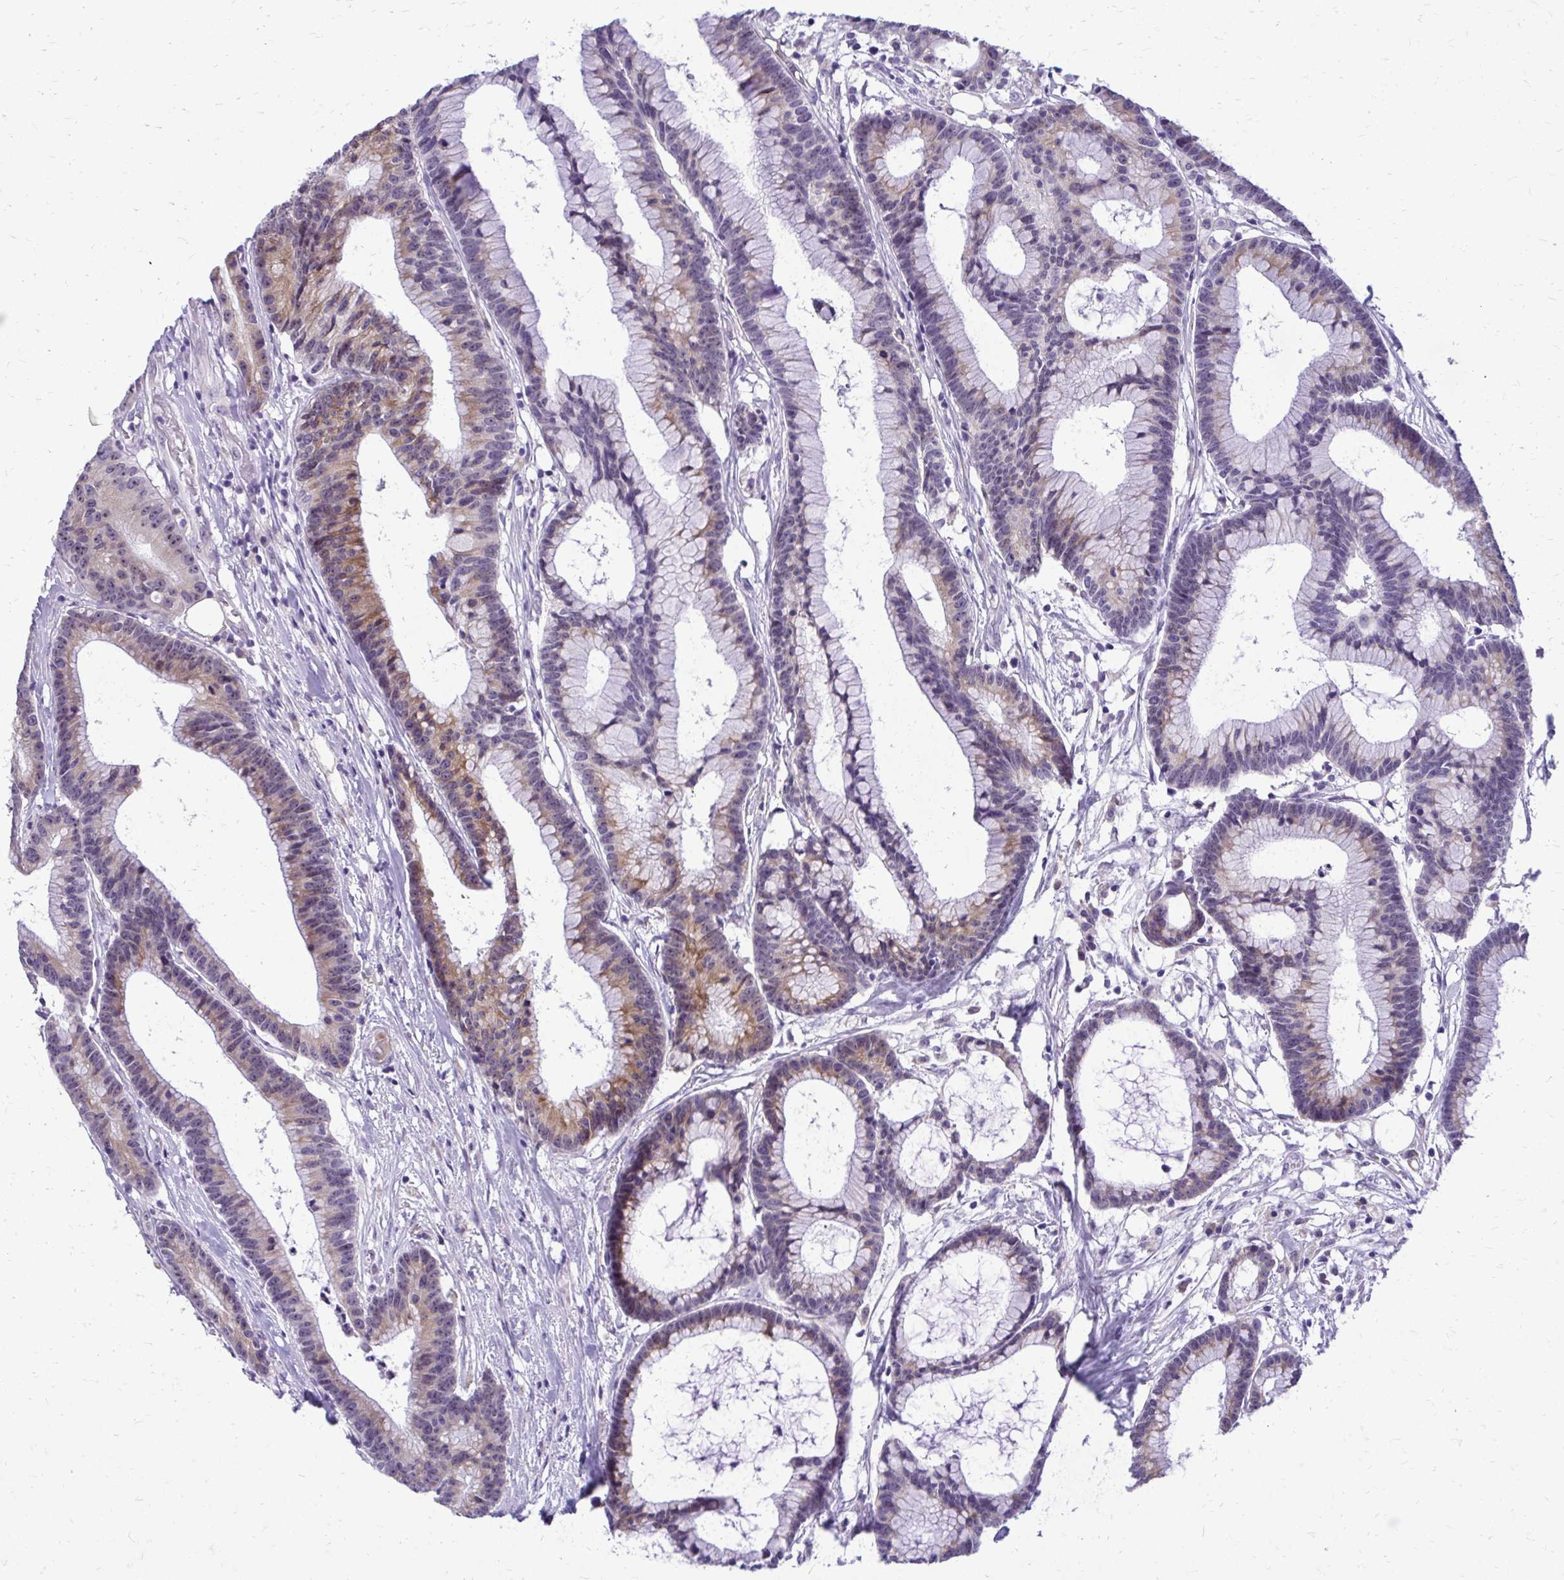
{"staining": {"intensity": "moderate", "quantity": "25%-75%", "location": "cytoplasmic/membranous"}, "tissue": "colorectal cancer", "cell_type": "Tumor cells", "image_type": "cancer", "snomed": [{"axis": "morphology", "description": "Adenocarcinoma, NOS"}, {"axis": "topography", "description": "Colon"}], "caption": "Protein staining of colorectal cancer tissue shows moderate cytoplasmic/membranous positivity in approximately 25%-75% of tumor cells.", "gene": "NIFK", "patient": {"sex": "female", "age": 78}}